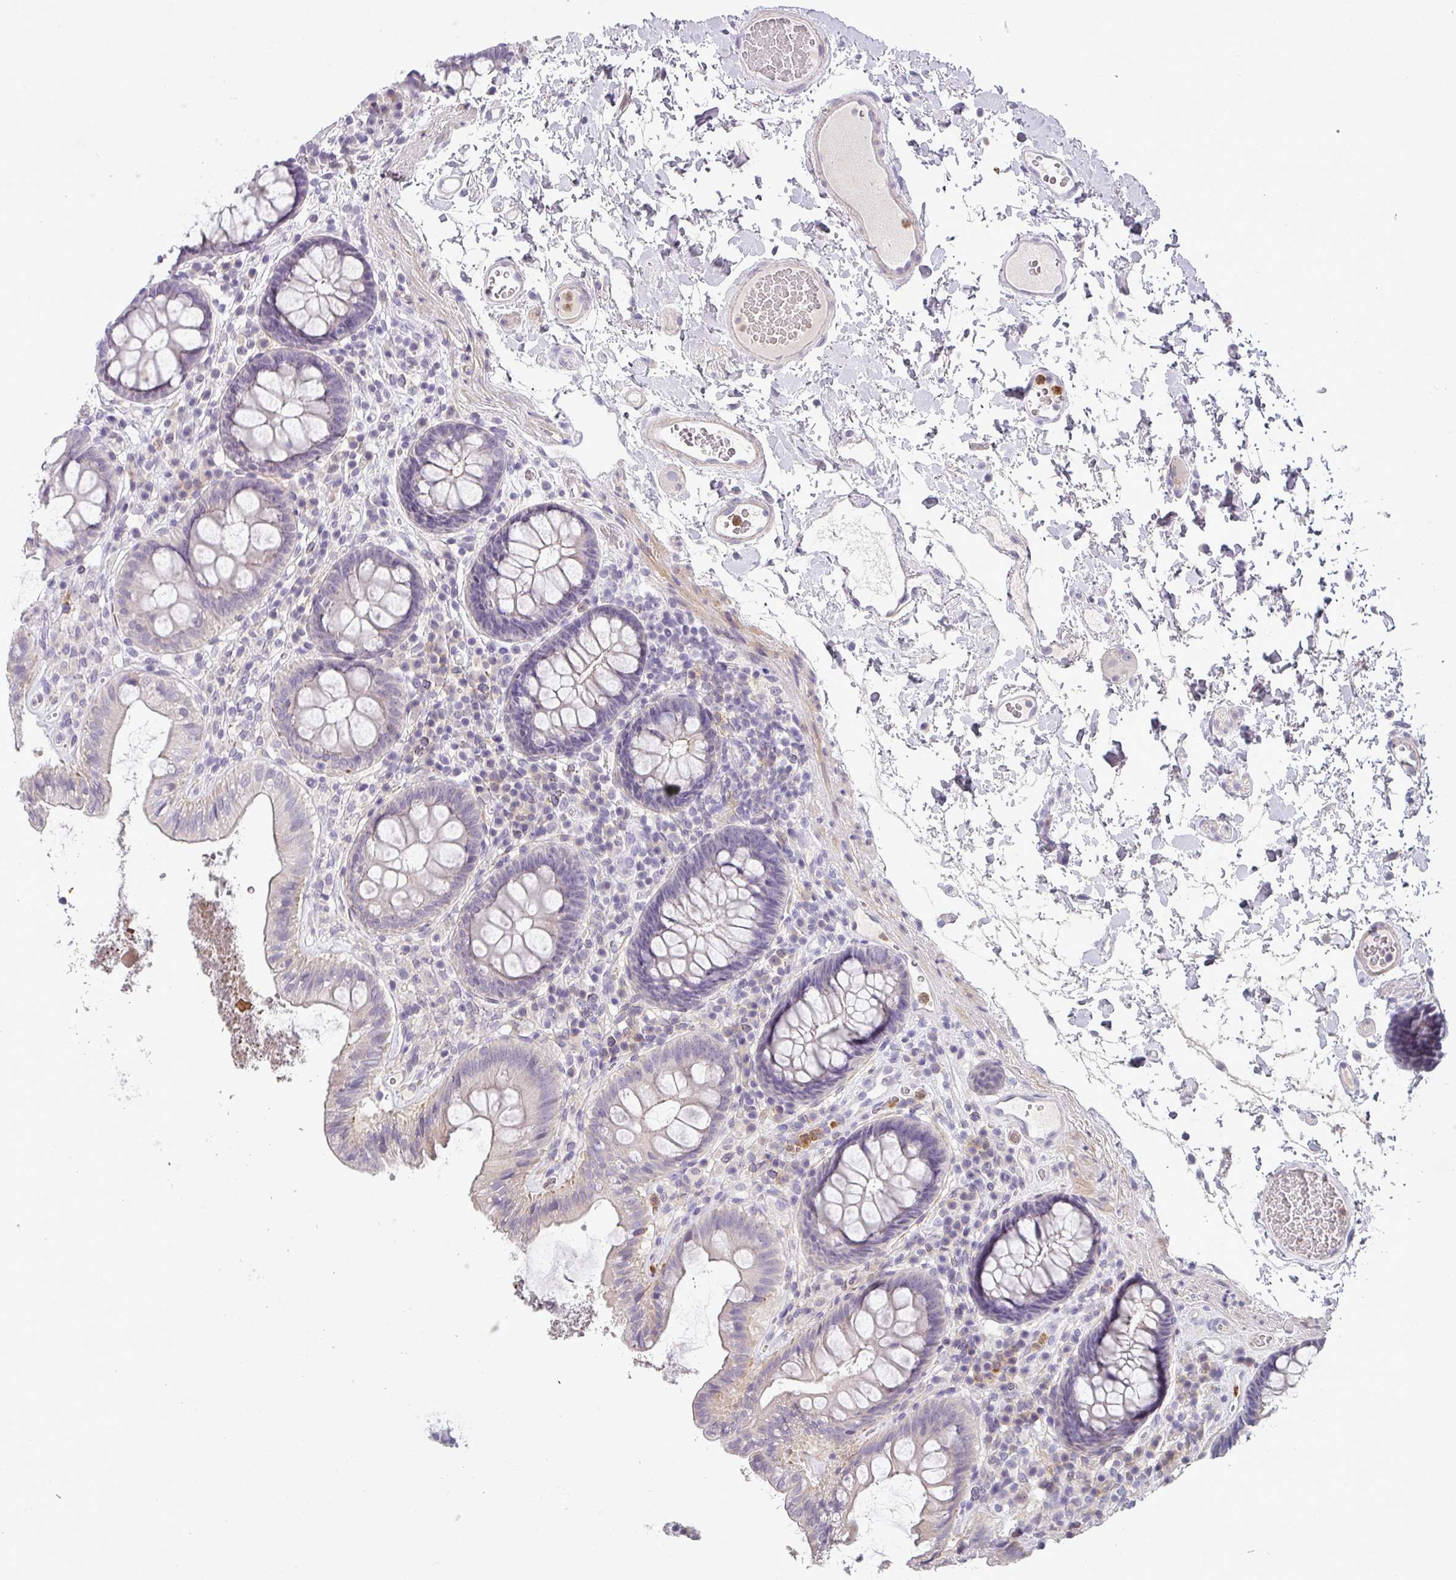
{"staining": {"intensity": "negative", "quantity": "none", "location": "none"}, "tissue": "colon", "cell_type": "Endothelial cells", "image_type": "normal", "snomed": [{"axis": "morphology", "description": "Normal tissue, NOS"}, {"axis": "topography", "description": "Colon"}], "caption": "IHC of benign human colon displays no staining in endothelial cells.", "gene": "BTLA", "patient": {"sex": "male", "age": 84}}